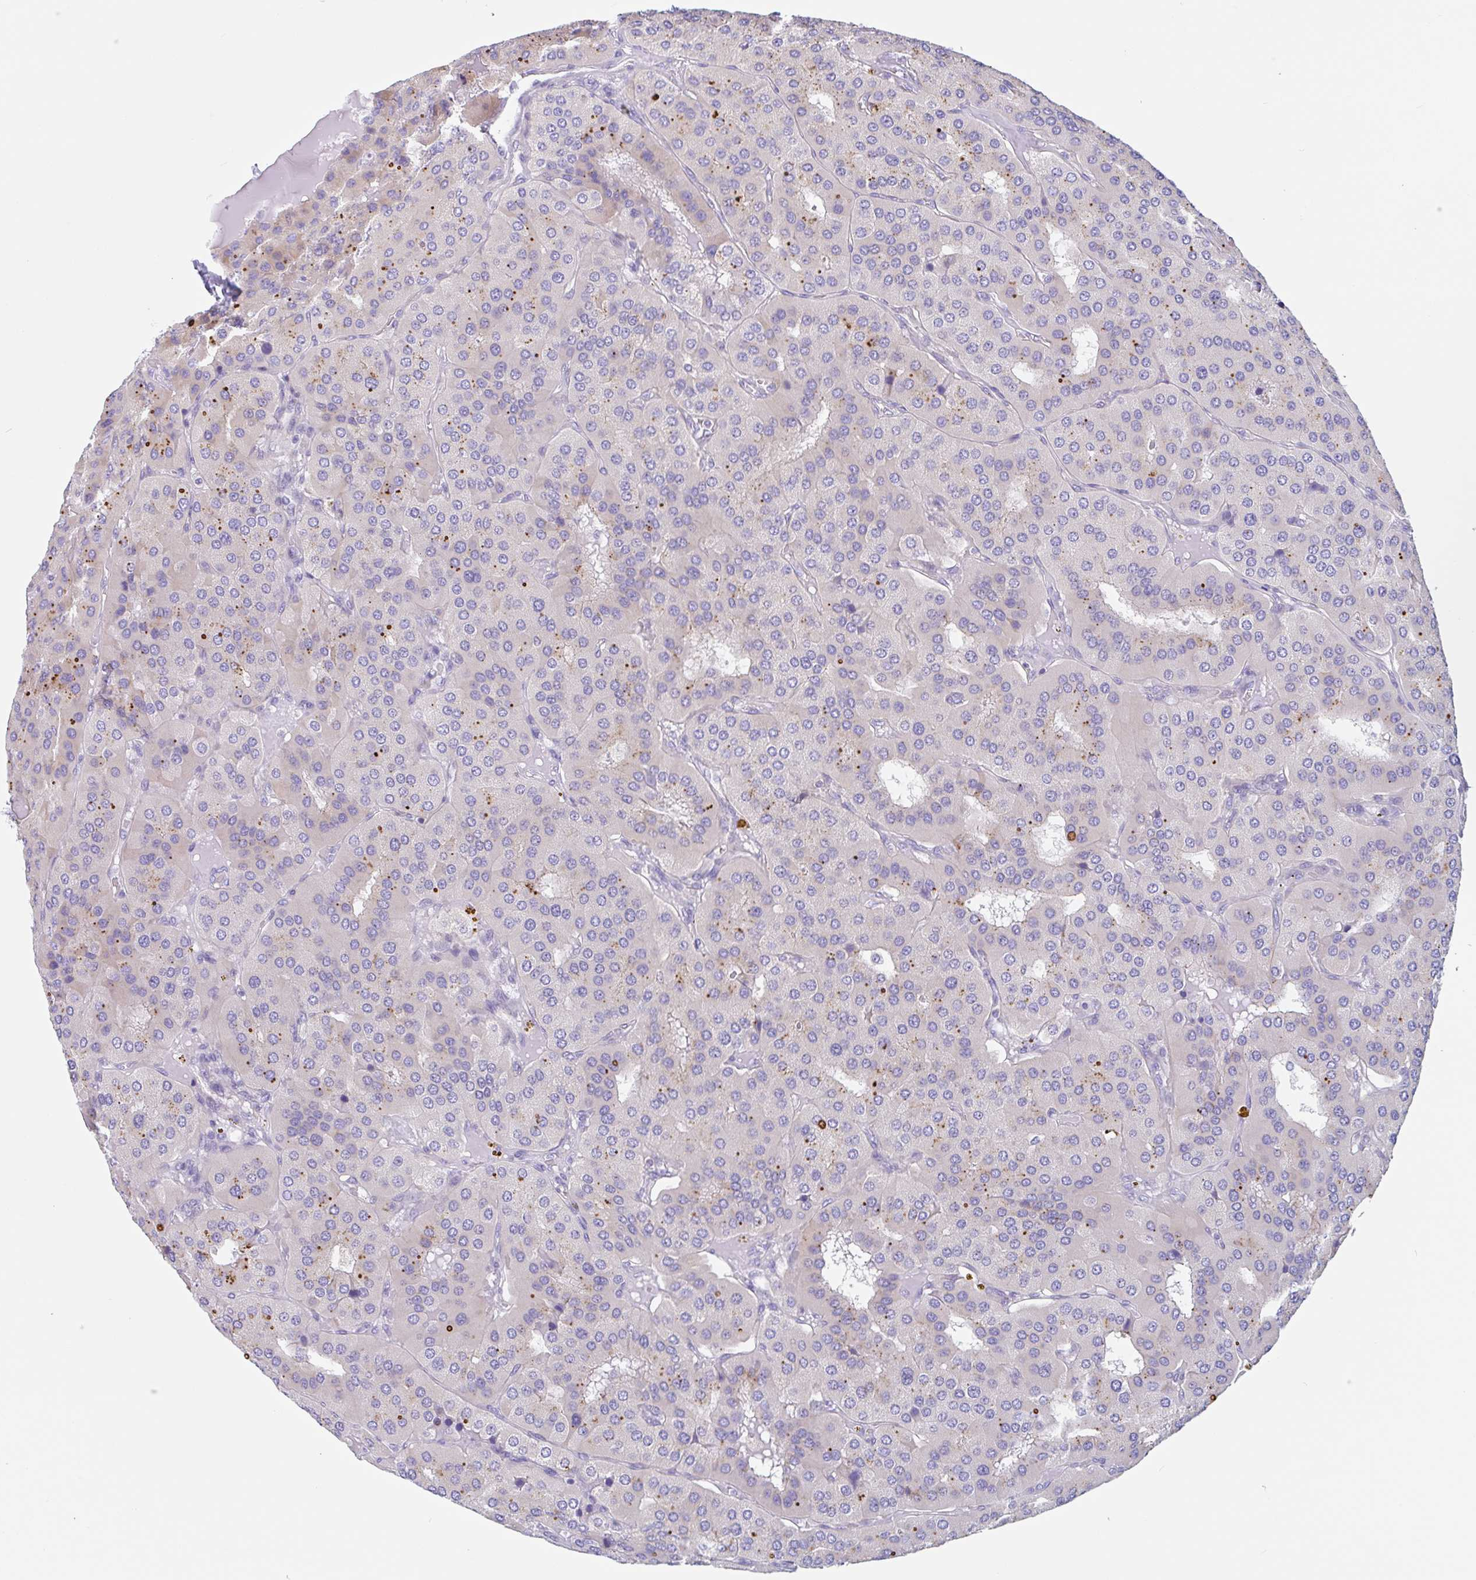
{"staining": {"intensity": "moderate", "quantity": "<25%", "location": "cytoplasmic/membranous"}, "tissue": "parathyroid gland", "cell_type": "Glandular cells", "image_type": "normal", "snomed": [{"axis": "morphology", "description": "Normal tissue, NOS"}, {"axis": "morphology", "description": "Adenoma, NOS"}, {"axis": "topography", "description": "Parathyroid gland"}], "caption": "Immunohistochemical staining of unremarkable parathyroid gland exhibits <25% levels of moderate cytoplasmic/membranous protein staining in approximately <25% of glandular cells. The protein is stained brown, and the nuclei are stained in blue (DAB IHC with brightfield microscopy, high magnification).", "gene": "LENG9", "patient": {"sex": "female", "age": 86}}